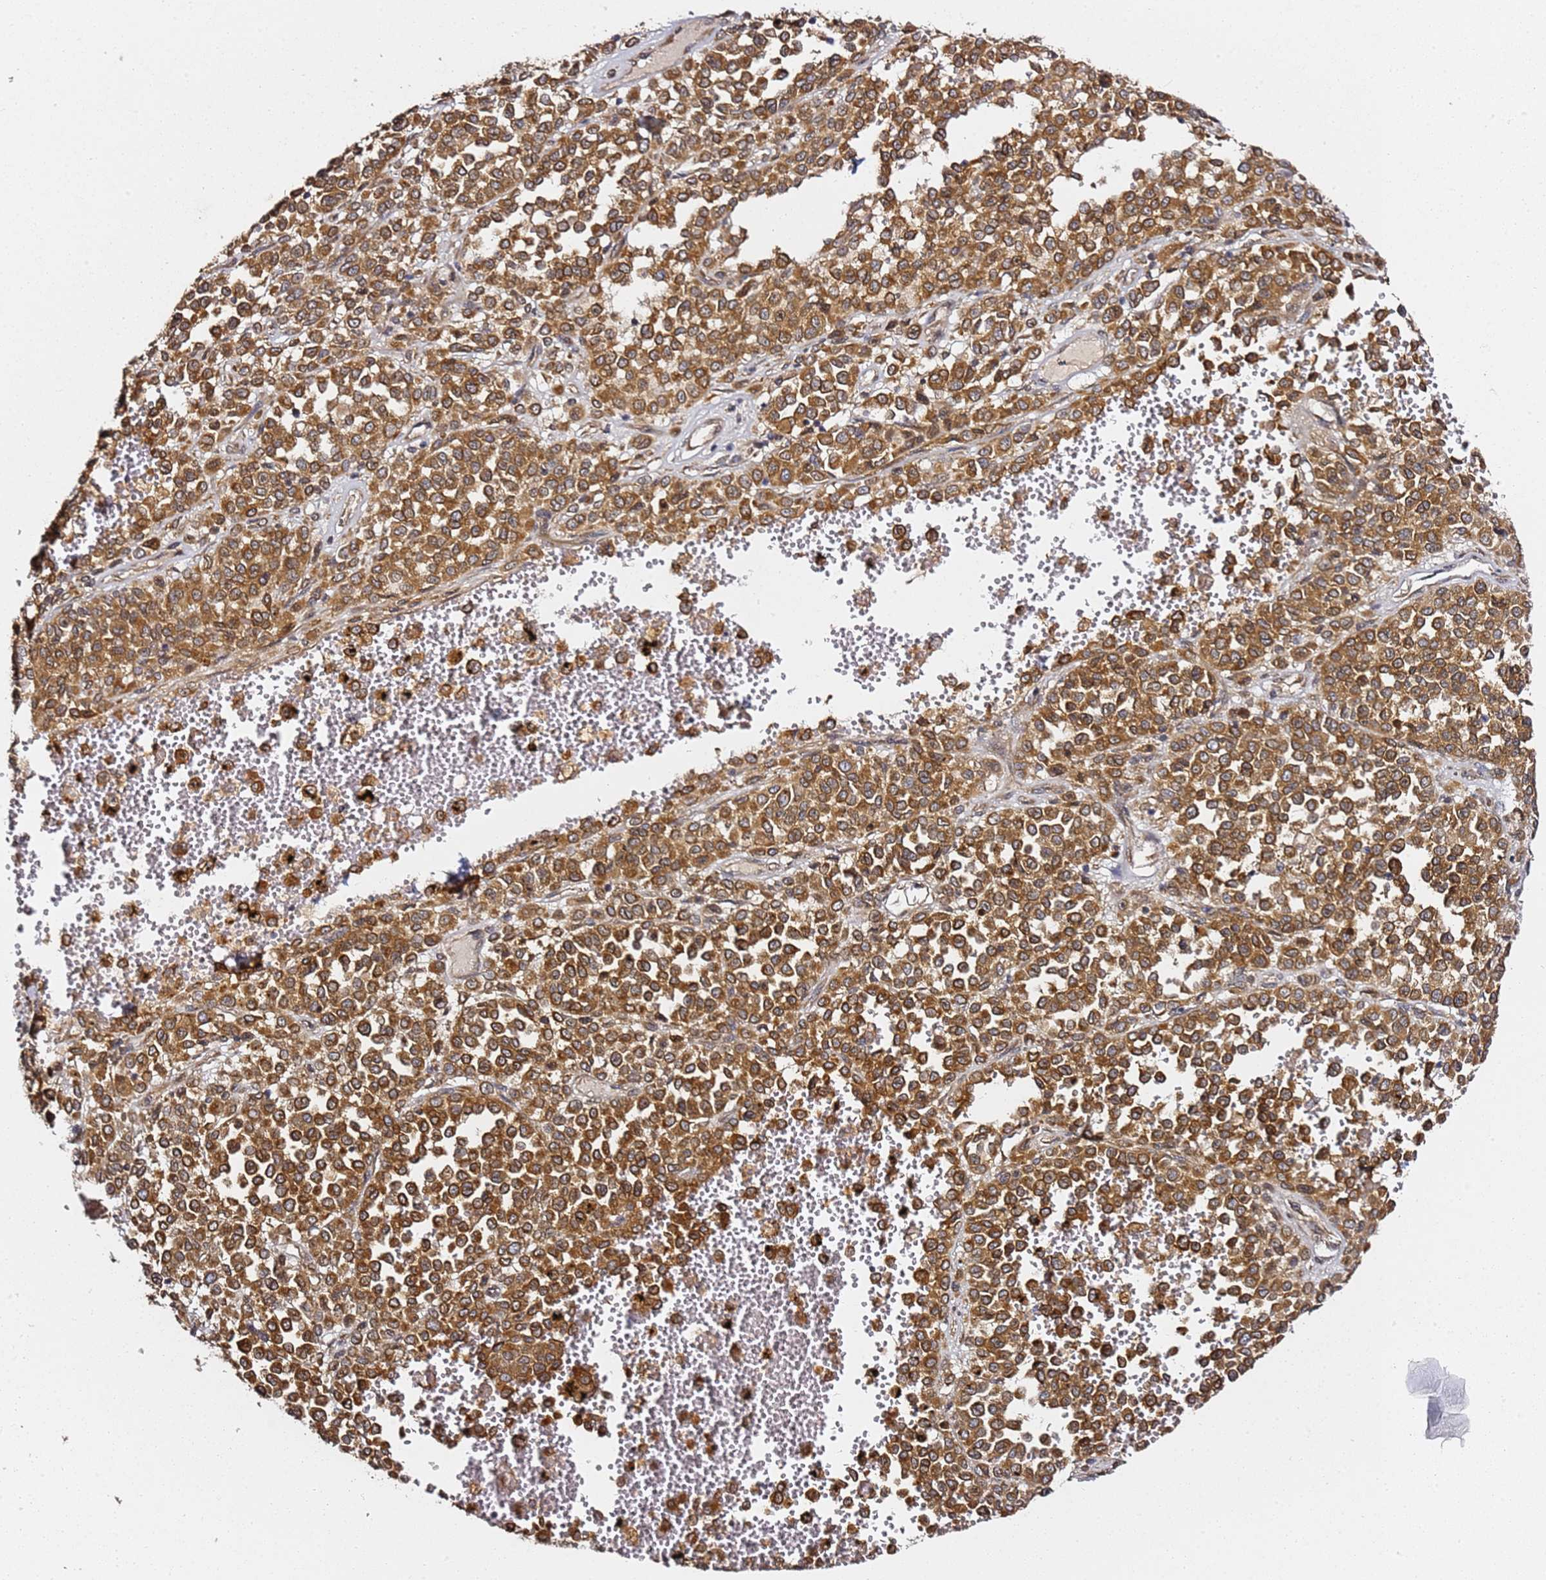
{"staining": {"intensity": "strong", "quantity": ">75%", "location": "cytoplasmic/membranous"}, "tissue": "melanoma", "cell_type": "Tumor cells", "image_type": "cancer", "snomed": [{"axis": "morphology", "description": "Malignant melanoma, Metastatic site"}, {"axis": "topography", "description": "Pancreas"}], "caption": "A high amount of strong cytoplasmic/membranous positivity is appreciated in approximately >75% of tumor cells in malignant melanoma (metastatic site) tissue. (brown staining indicates protein expression, while blue staining denotes nuclei).", "gene": "PRKAB2", "patient": {"sex": "female", "age": 30}}